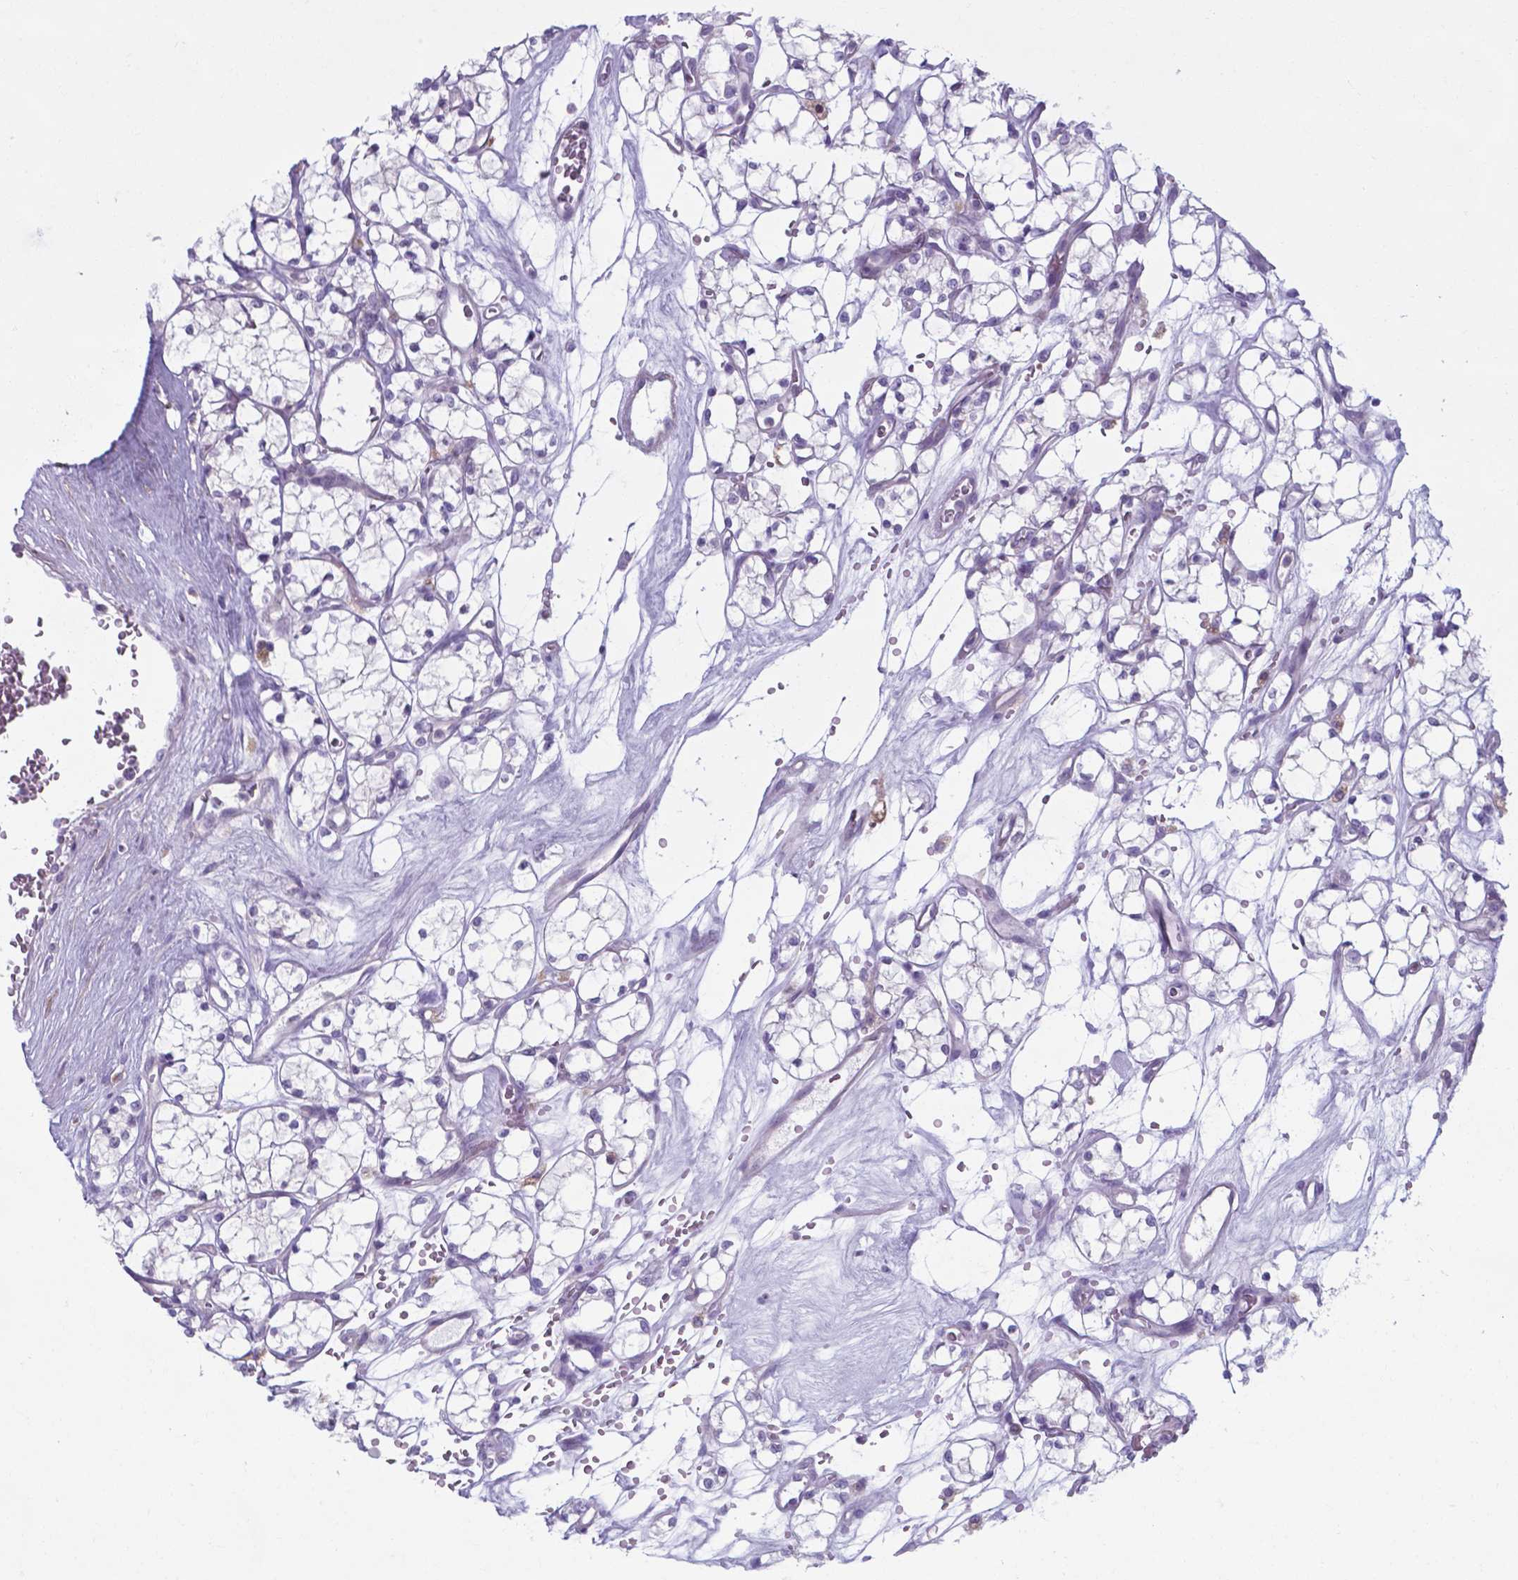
{"staining": {"intensity": "negative", "quantity": "none", "location": "none"}, "tissue": "renal cancer", "cell_type": "Tumor cells", "image_type": "cancer", "snomed": [{"axis": "morphology", "description": "Adenocarcinoma, NOS"}, {"axis": "topography", "description": "Kidney"}], "caption": "Tumor cells show no significant expression in adenocarcinoma (renal).", "gene": "AP5B1", "patient": {"sex": "female", "age": 69}}